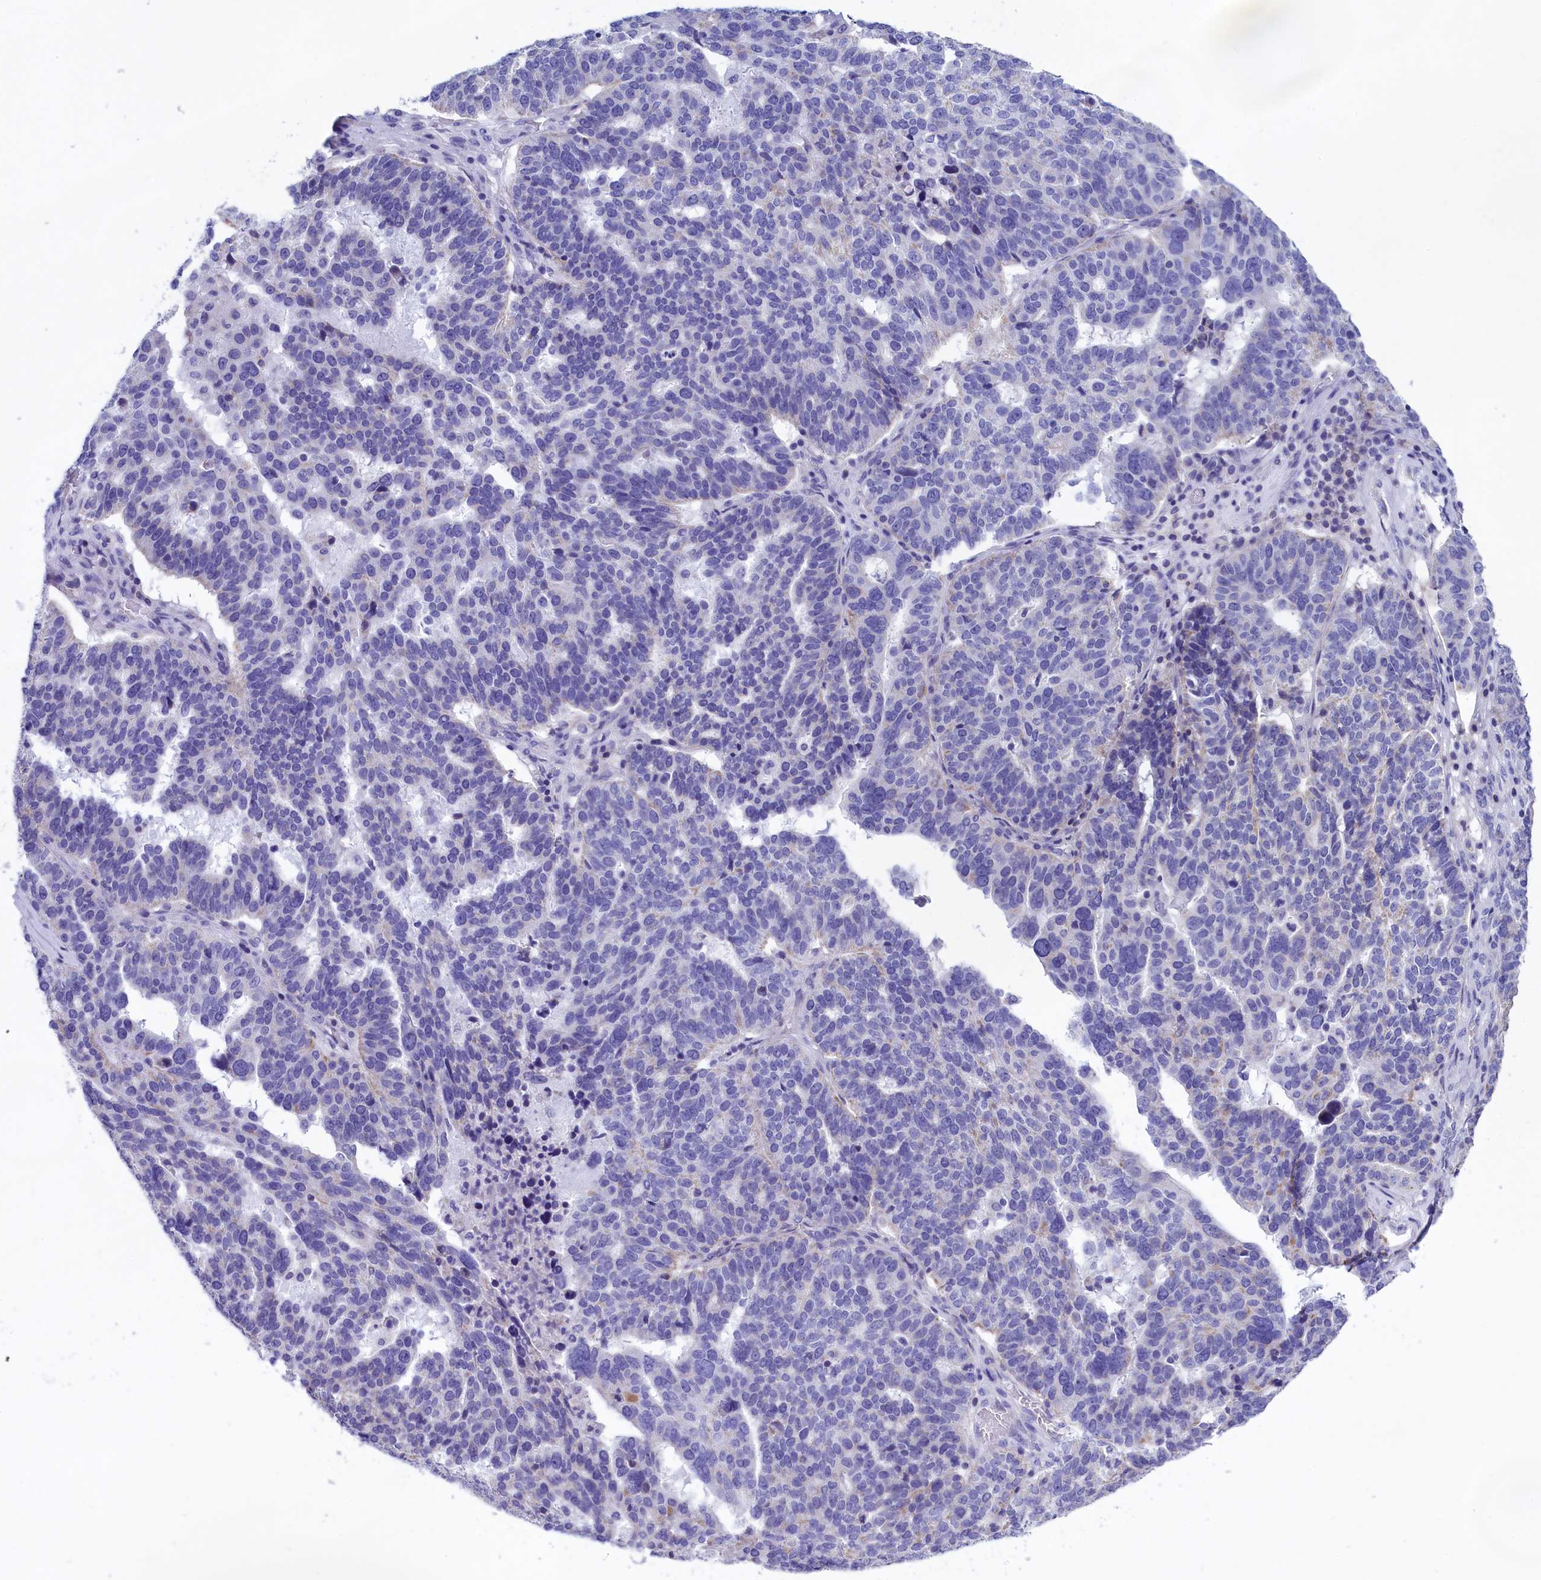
{"staining": {"intensity": "negative", "quantity": "none", "location": "none"}, "tissue": "ovarian cancer", "cell_type": "Tumor cells", "image_type": "cancer", "snomed": [{"axis": "morphology", "description": "Cystadenocarcinoma, serous, NOS"}, {"axis": "topography", "description": "Ovary"}], "caption": "The photomicrograph exhibits no significant staining in tumor cells of serous cystadenocarcinoma (ovarian).", "gene": "PRDM12", "patient": {"sex": "female", "age": 59}}